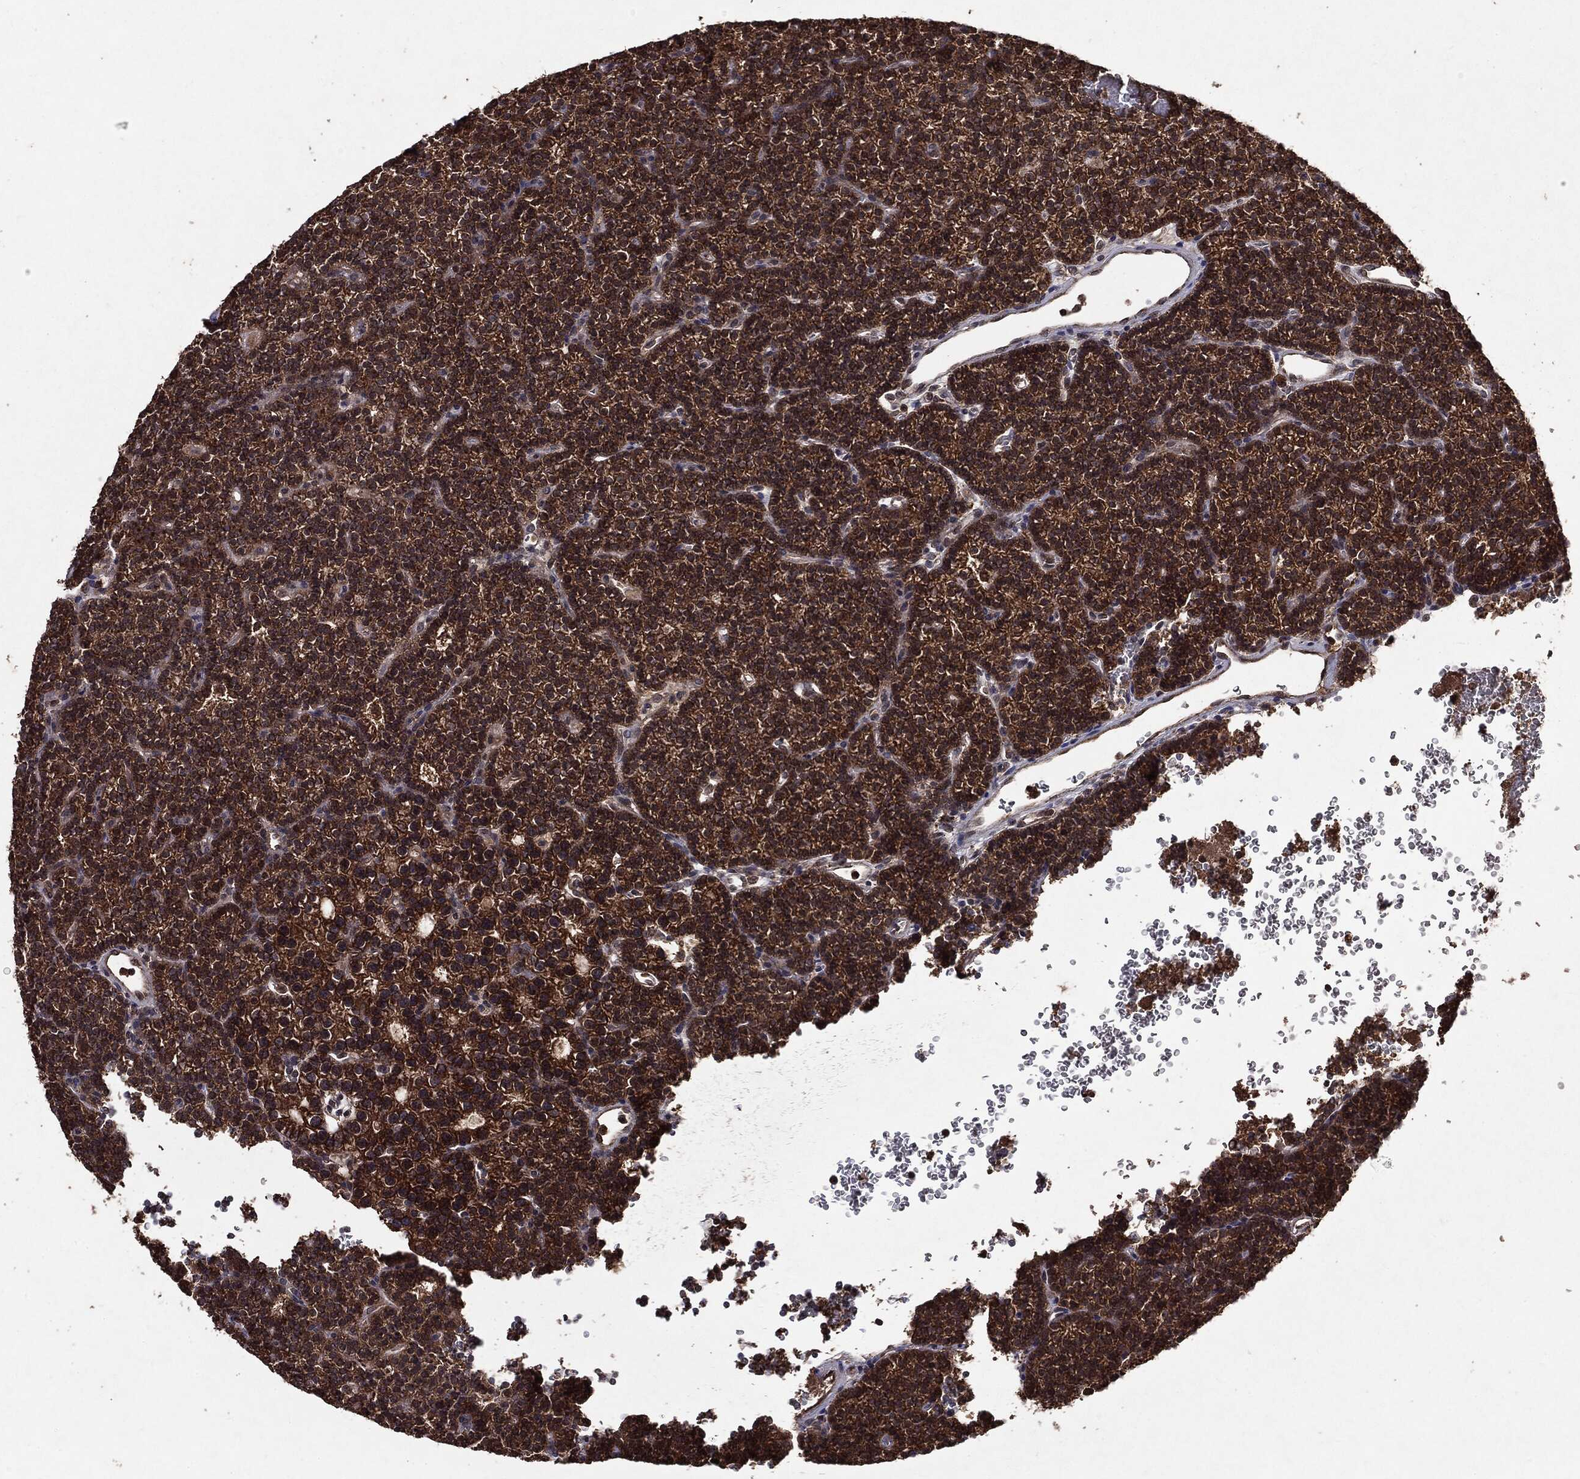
{"staining": {"intensity": "strong", "quantity": ">75%", "location": "cytoplasmic/membranous"}, "tissue": "parathyroid gland", "cell_type": "Glandular cells", "image_type": "normal", "snomed": [{"axis": "morphology", "description": "Normal tissue, NOS"}, {"axis": "topography", "description": "Parathyroid gland"}], "caption": "IHC staining of benign parathyroid gland, which shows high levels of strong cytoplasmic/membranous staining in approximately >75% of glandular cells indicating strong cytoplasmic/membranous protein staining. The staining was performed using DAB (brown) for protein detection and nuclei were counterstained in hematoxylin (blue).", "gene": "MTOR", "patient": {"sex": "female", "age": 42}}